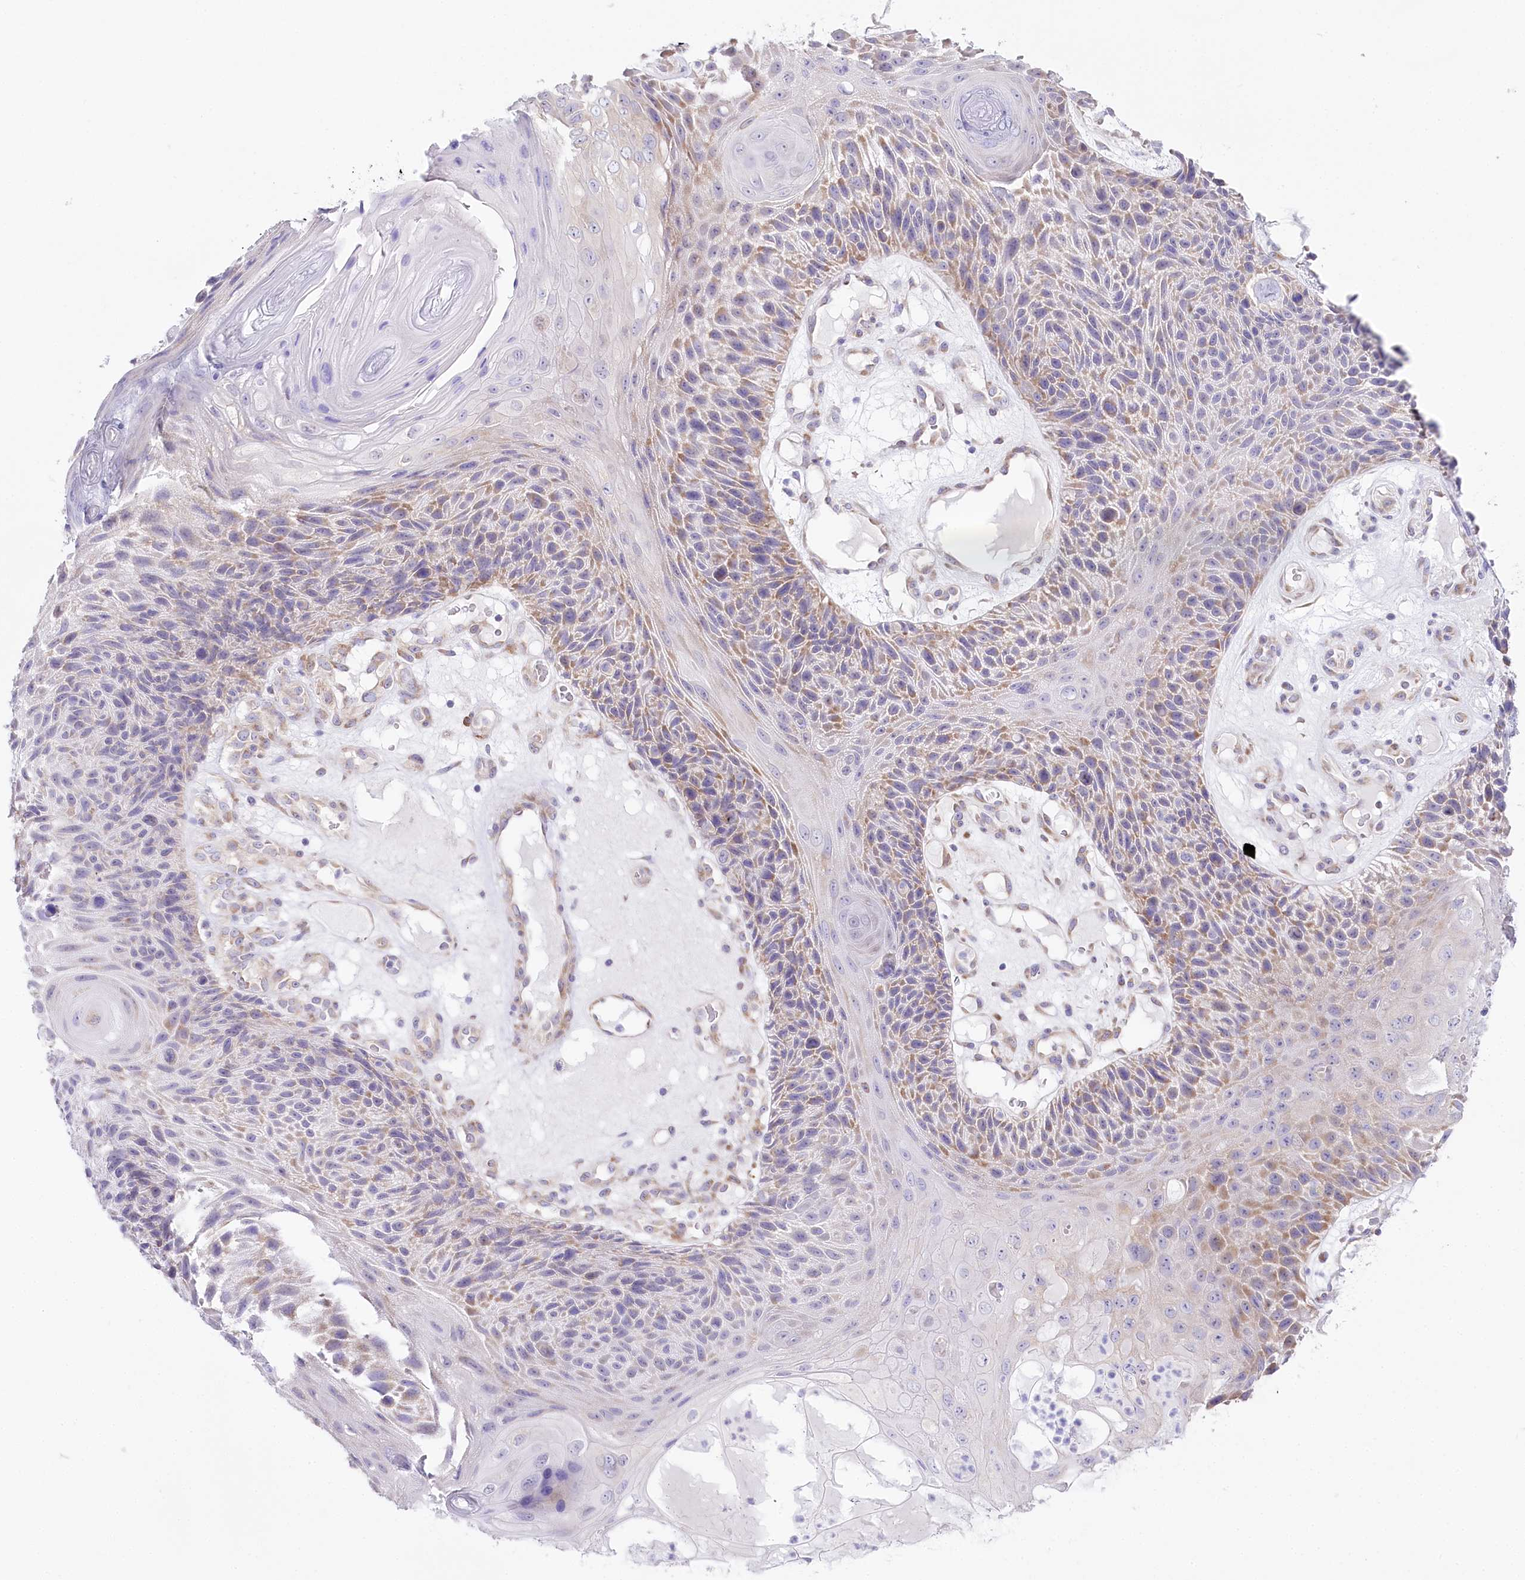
{"staining": {"intensity": "moderate", "quantity": "<25%", "location": "cytoplasmic/membranous"}, "tissue": "skin cancer", "cell_type": "Tumor cells", "image_type": "cancer", "snomed": [{"axis": "morphology", "description": "Squamous cell carcinoma, NOS"}, {"axis": "topography", "description": "Skin"}], "caption": "Skin squamous cell carcinoma tissue exhibits moderate cytoplasmic/membranous staining in approximately <25% of tumor cells, visualized by immunohistochemistry.", "gene": "CSN3", "patient": {"sex": "female", "age": 88}}